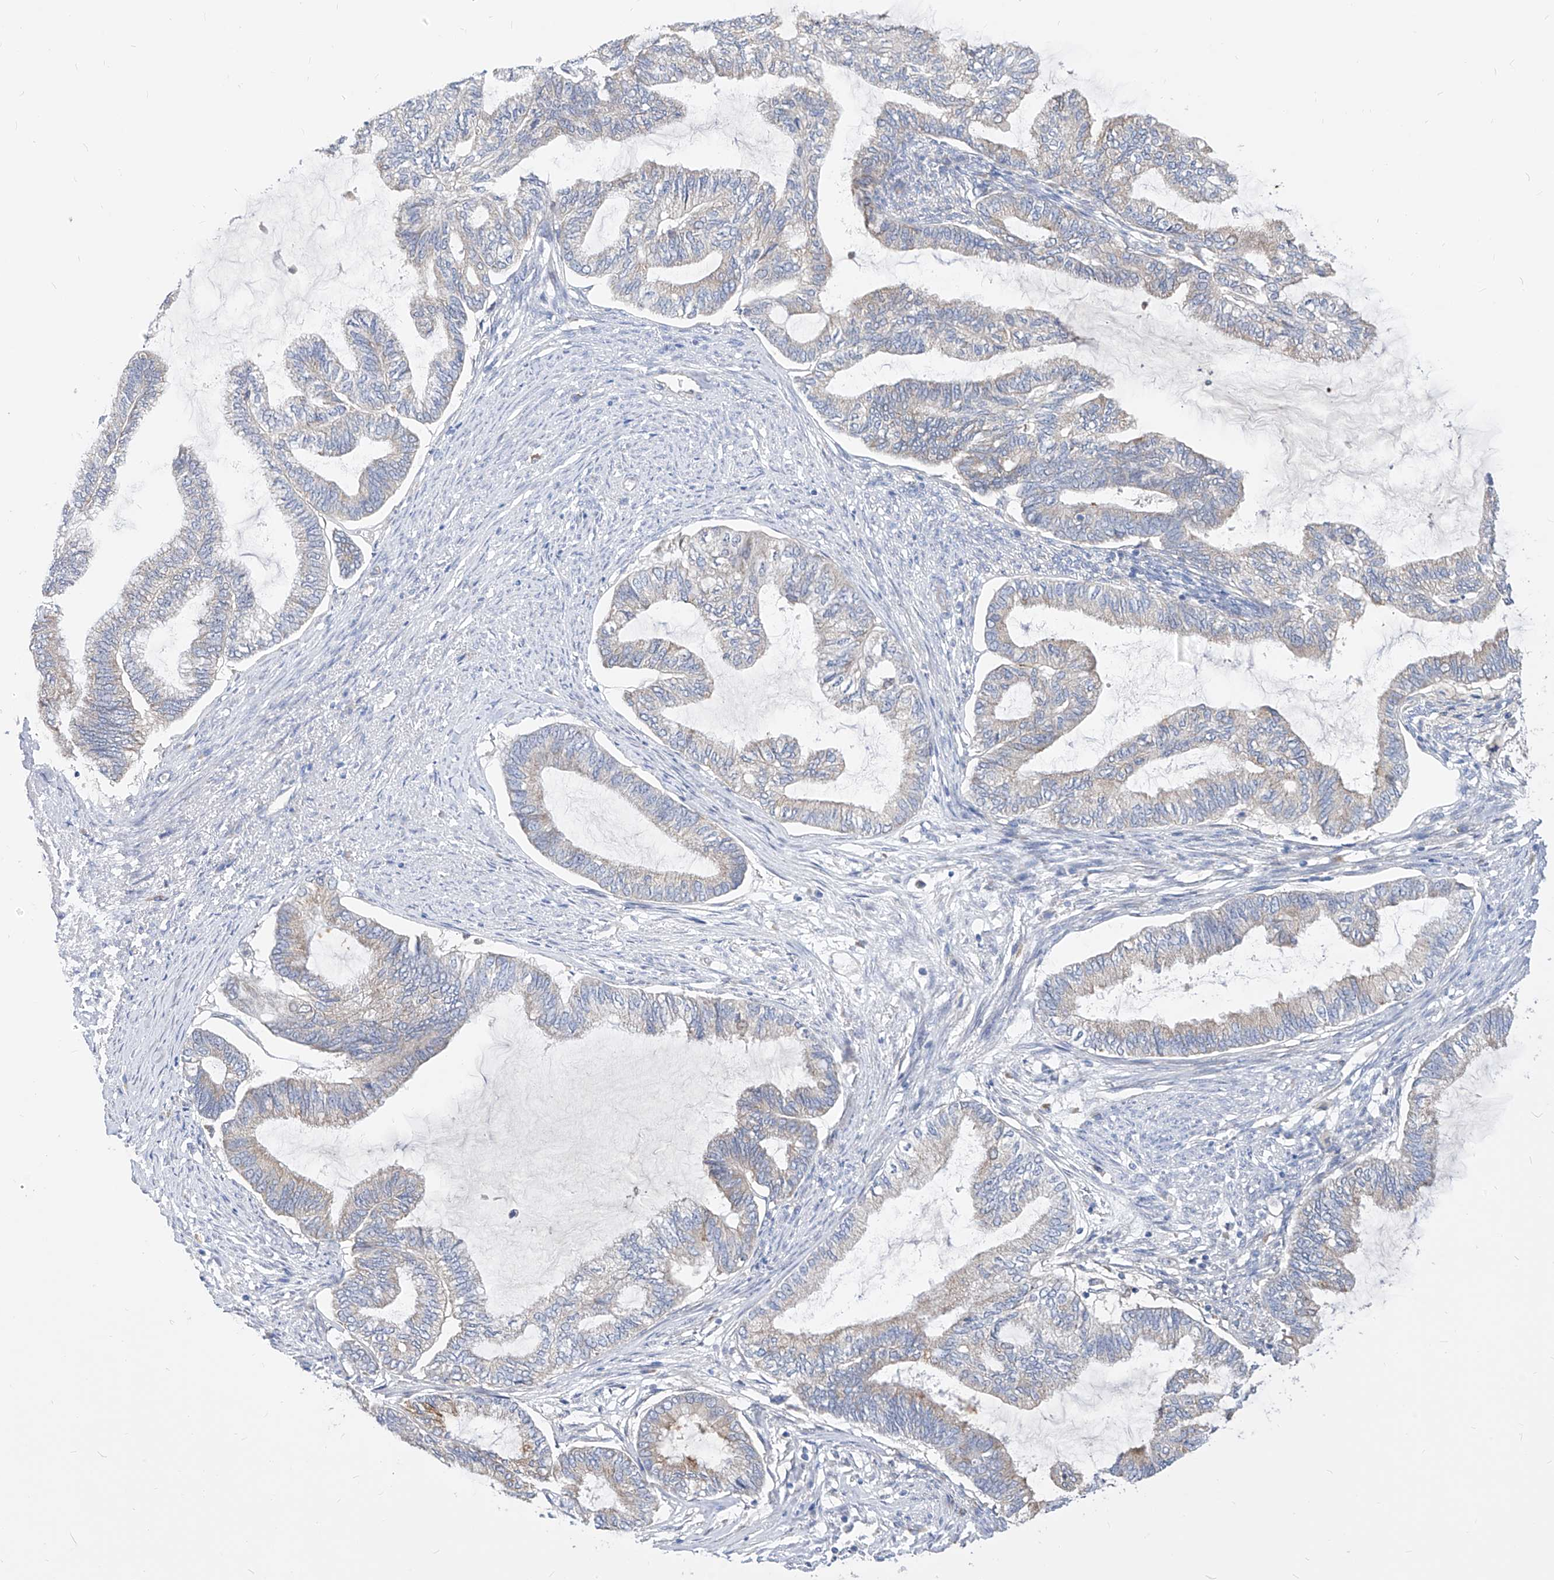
{"staining": {"intensity": "negative", "quantity": "none", "location": "none"}, "tissue": "endometrial cancer", "cell_type": "Tumor cells", "image_type": "cancer", "snomed": [{"axis": "morphology", "description": "Adenocarcinoma, NOS"}, {"axis": "topography", "description": "Endometrium"}], "caption": "An image of adenocarcinoma (endometrial) stained for a protein reveals no brown staining in tumor cells.", "gene": "UFL1", "patient": {"sex": "female", "age": 86}}